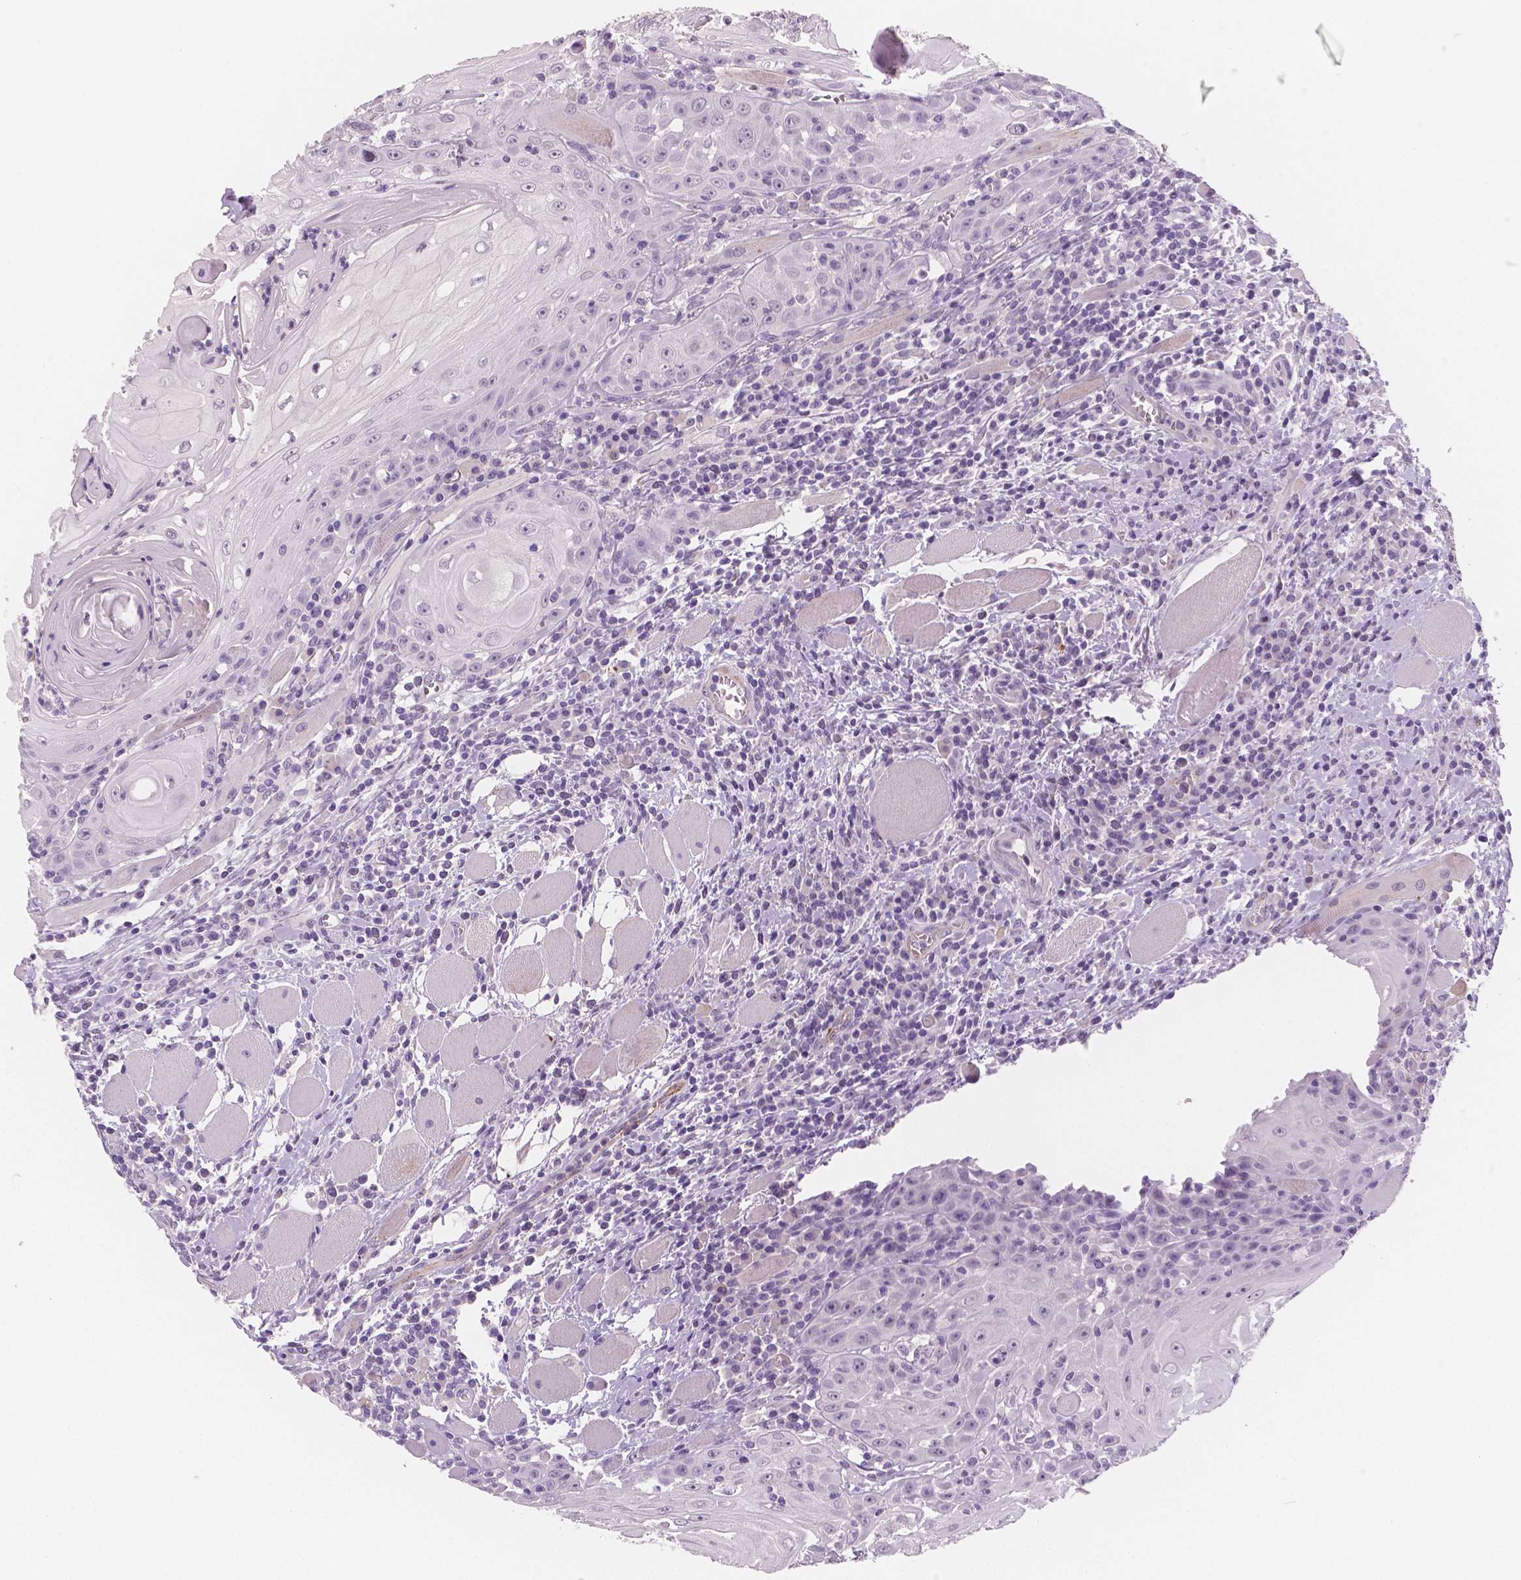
{"staining": {"intensity": "negative", "quantity": "none", "location": "none"}, "tissue": "head and neck cancer", "cell_type": "Tumor cells", "image_type": "cancer", "snomed": [{"axis": "morphology", "description": "Squamous cell carcinoma, NOS"}, {"axis": "topography", "description": "Head-Neck"}], "caption": "IHC histopathology image of neoplastic tissue: head and neck cancer stained with DAB (3,3'-diaminobenzidine) demonstrates no significant protein expression in tumor cells.", "gene": "TSPAN7", "patient": {"sex": "male", "age": 52}}